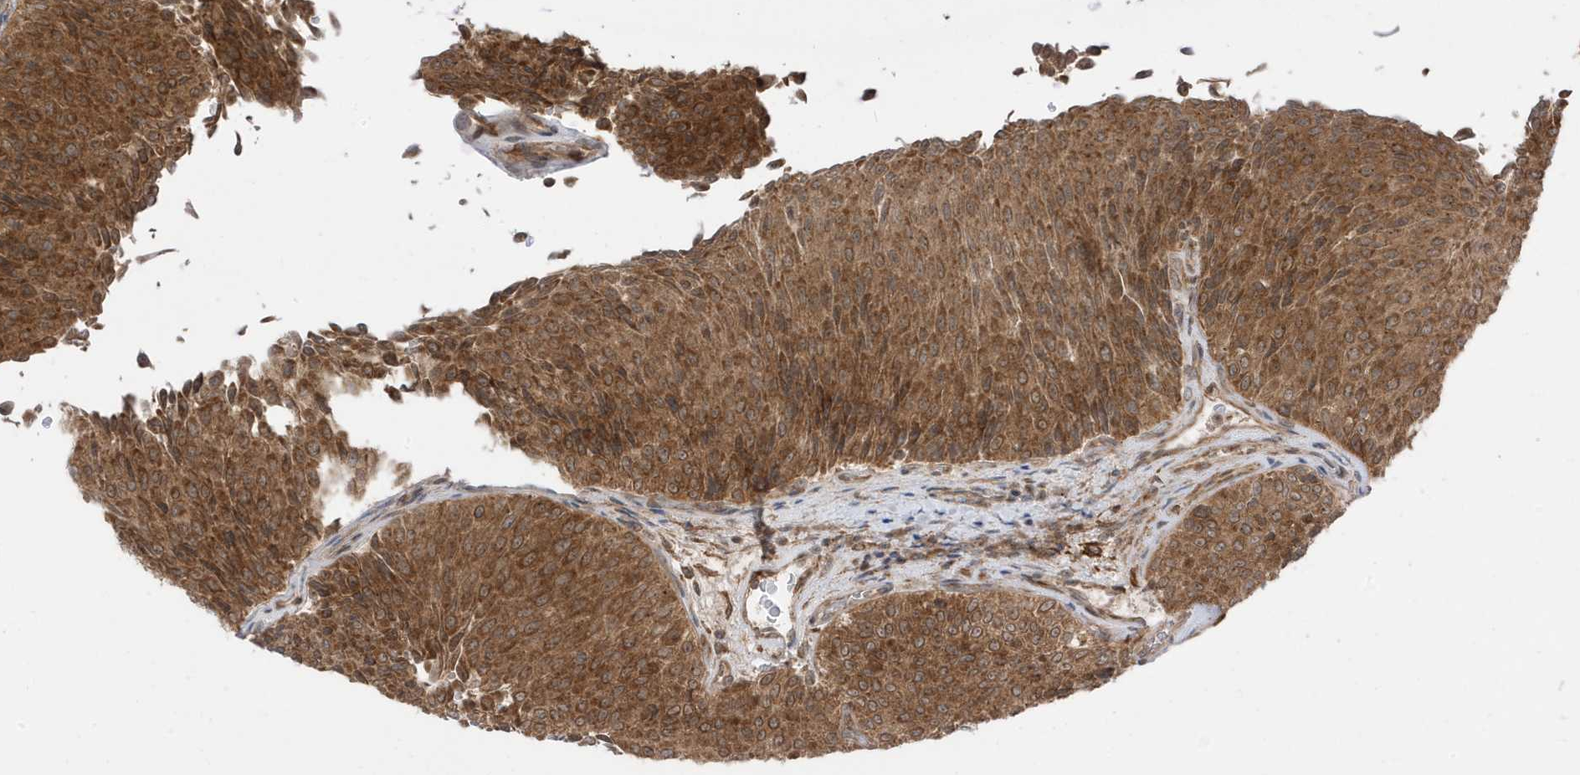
{"staining": {"intensity": "strong", "quantity": ">75%", "location": "cytoplasmic/membranous"}, "tissue": "urothelial cancer", "cell_type": "Tumor cells", "image_type": "cancer", "snomed": [{"axis": "morphology", "description": "Urothelial carcinoma, Low grade"}, {"axis": "topography", "description": "Urinary bladder"}], "caption": "Immunohistochemical staining of human urothelial carcinoma (low-grade) displays high levels of strong cytoplasmic/membranous protein staining in approximately >75% of tumor cells.", "gene": "DHX36", "patient": {"sex": "male", "age": 78}}